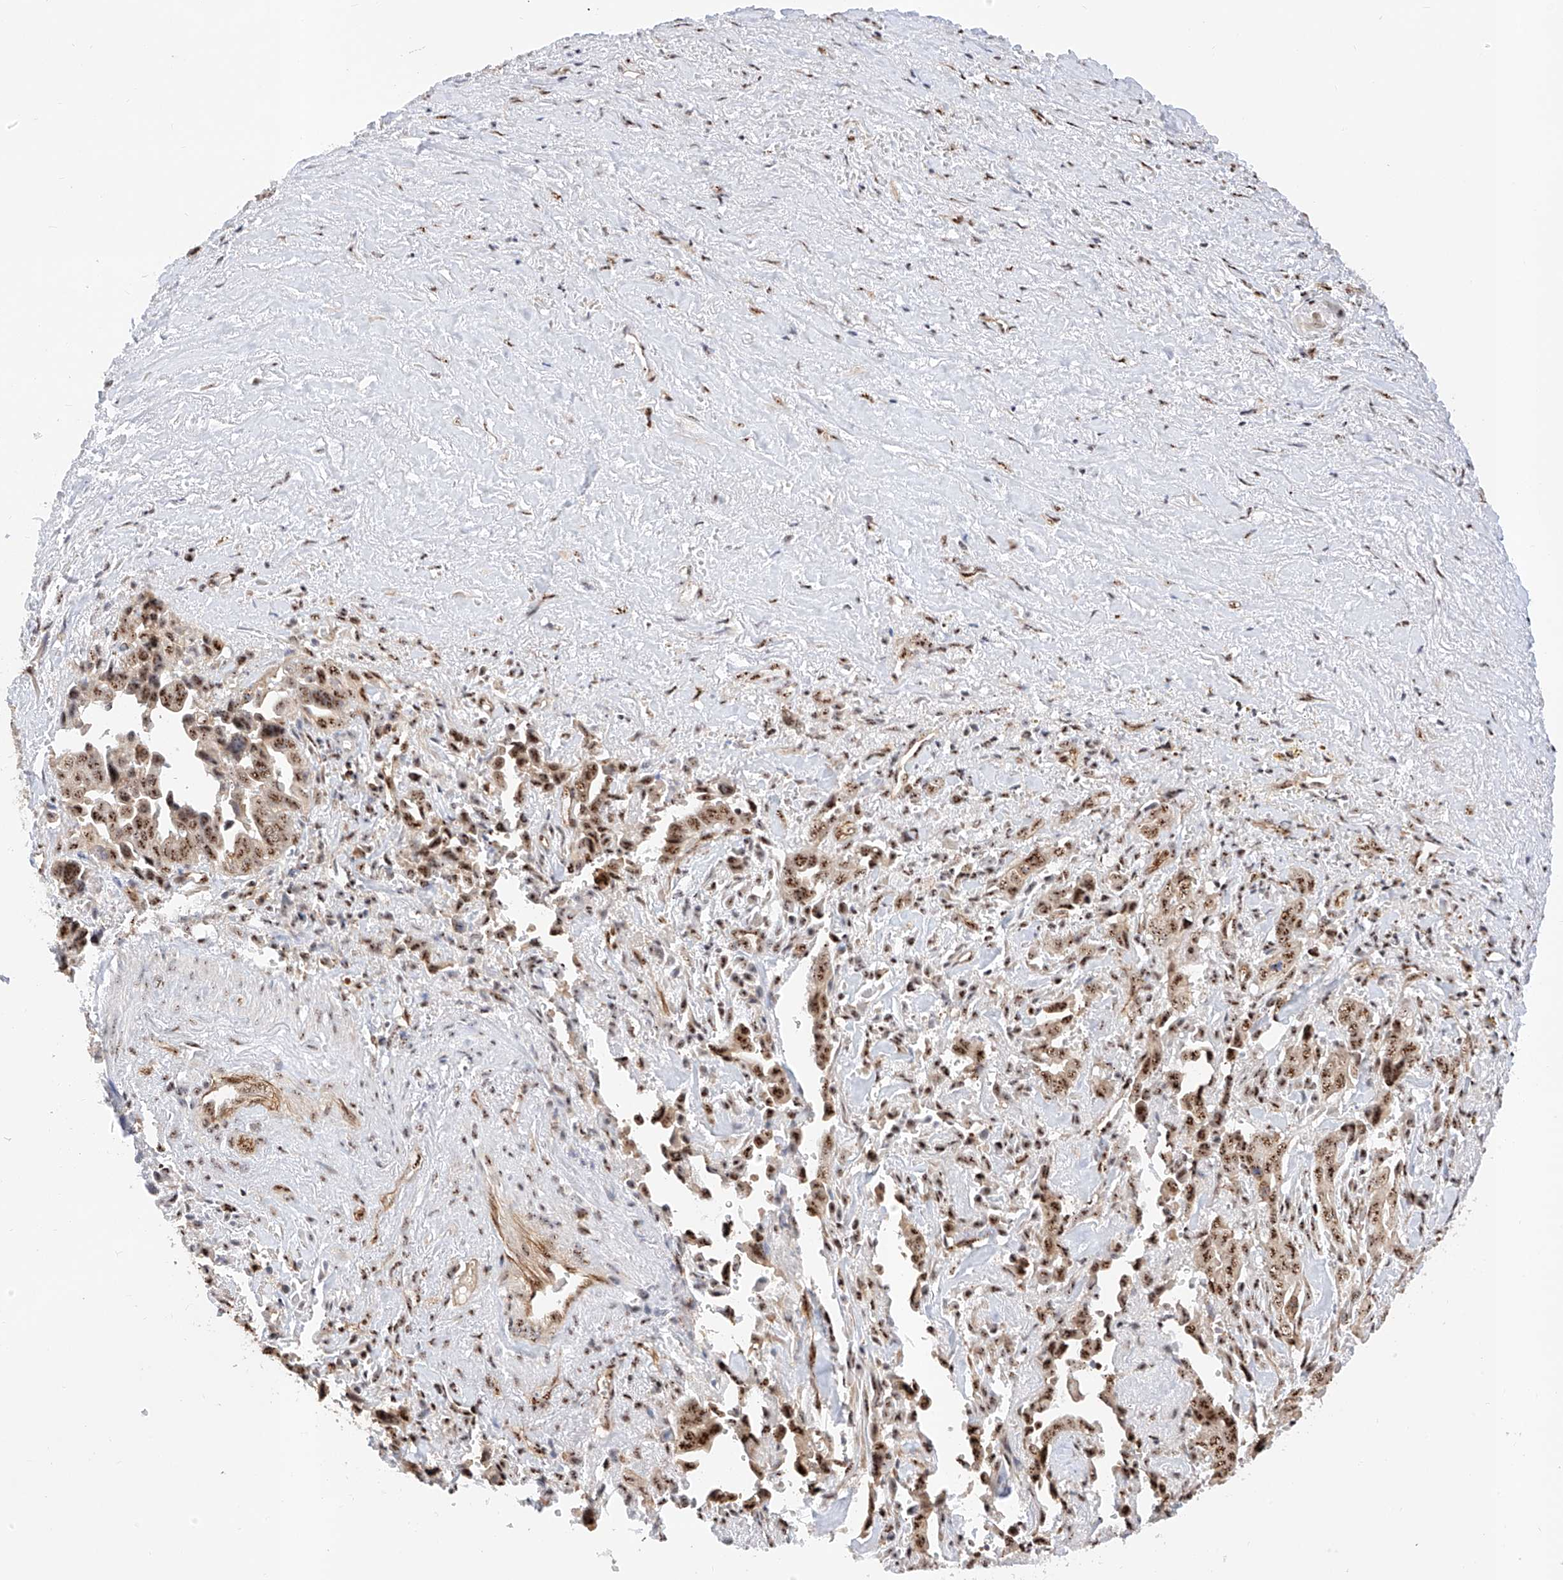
{"staining": {"intensity": "moderate", "quantity": ">75%", "location": "cytoplasmic/membranous,nuclear"}, "tissue": "liver cancer", "cell_type": "Tumor cells", "image_type": "cancer", "snomed": [{"axis": "morphology", "description": "Cholangiocarcinoma"}, {"axis": "topography", "description": "Liver"}], "caption": "Liver cancer stained for a protein (brown) displays moderate cytoplasmic/membranous and nuclear positive expression in about >75% of tumor cells.", "gene": "ATXN7L2", "patient": {"sex": "female", "age": 79}}